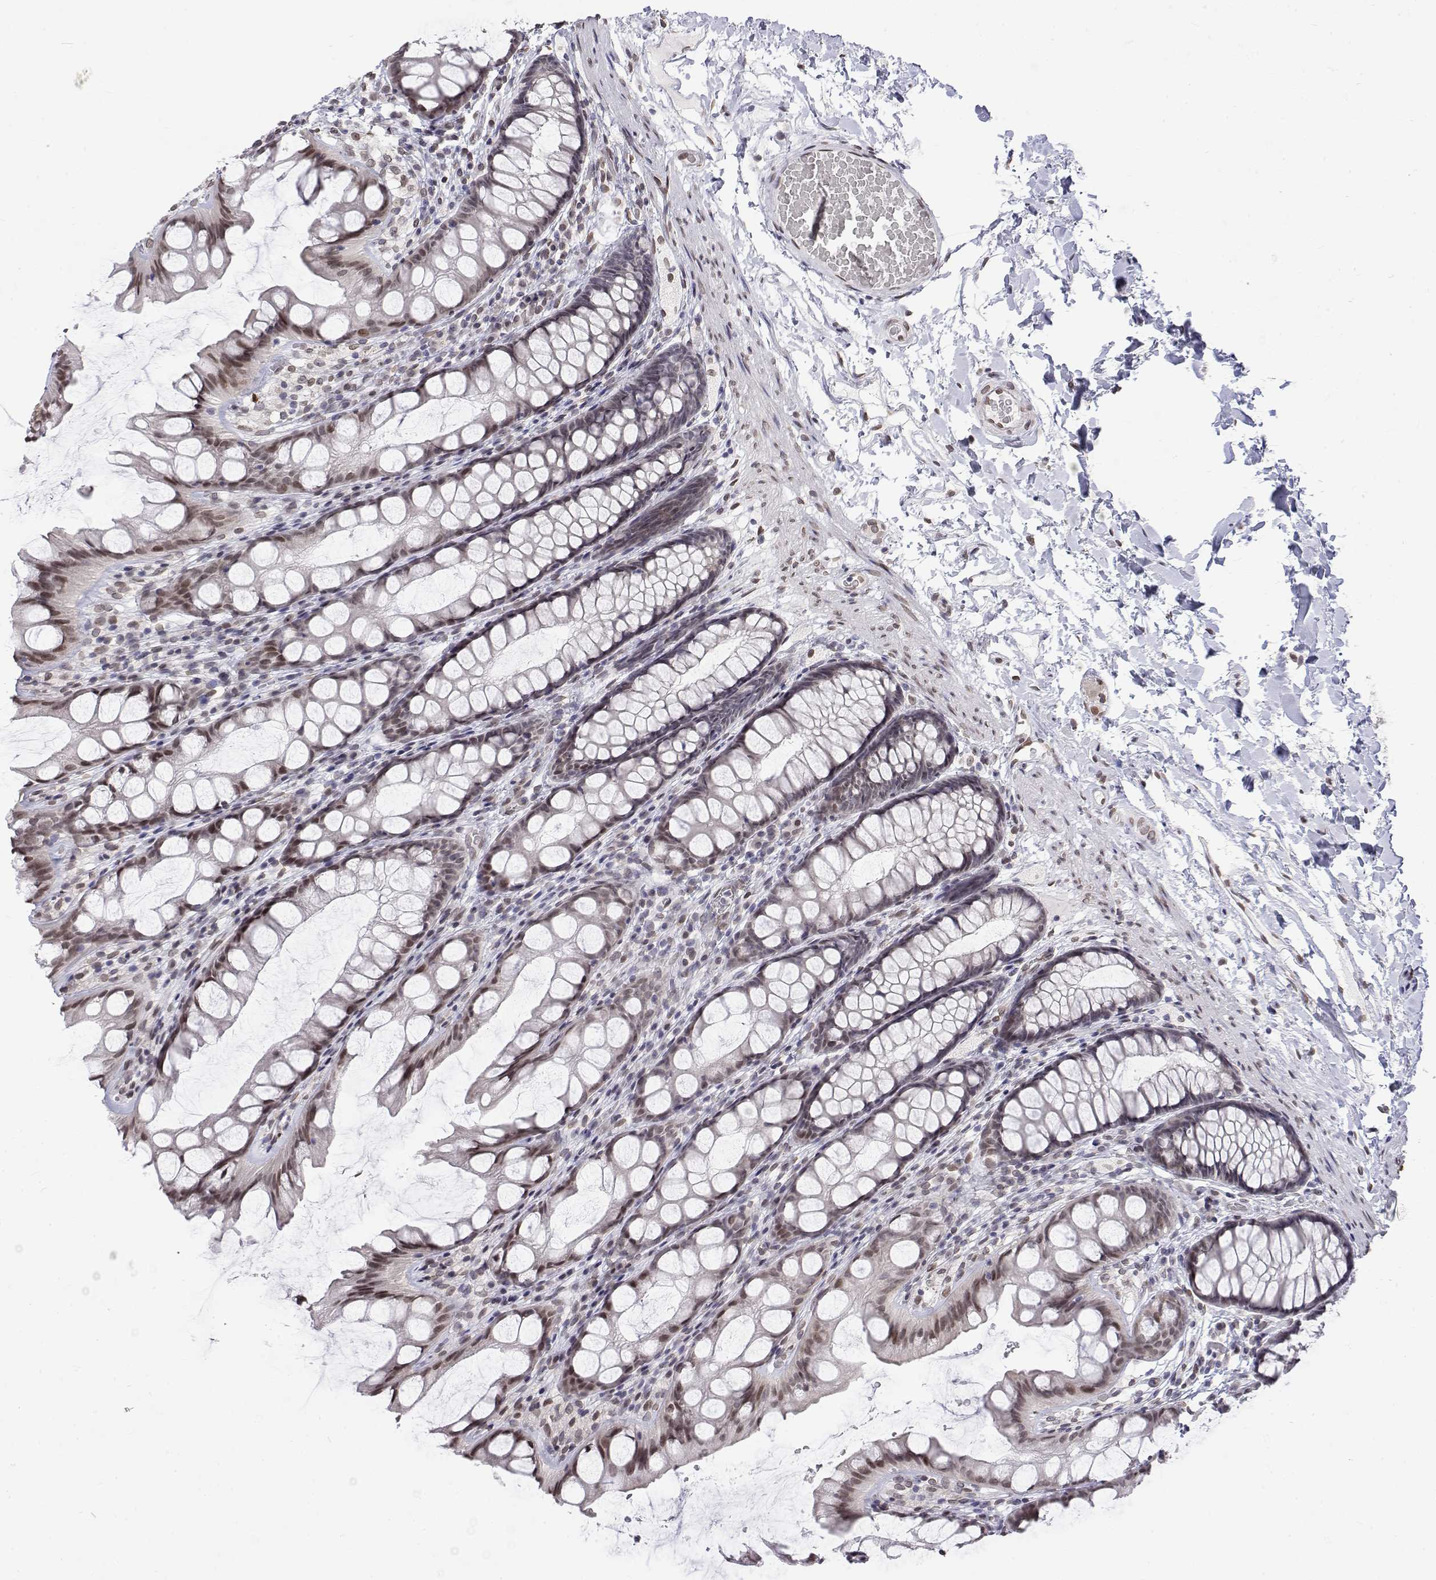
{"staining": {"intensity": "weak", "quantity": ">75%", "location": "nuclear"}, "tissue": "colon", "cell_type": "Endothelial cells", "image_type": "normal", "snomed": [{"axis": "morphology", "description": "Normal tissue, NOS"}, {"axis": "topography", "description": "Colon"}], "caption": "Immunohistochemistry (DAB (3,3'-diaminobenzidine)) staining of normal colon displays weak nuclear protein staining in about >75% of endothelial cells. The protein is stained brown, and the nuclei are stained in blue (DAB (3,3'-diaminobenzidine) IHC with brightfield microscopy, high magnification).", "gene": "ZNF532", "patient": {"sex": "male", "age": 47}}